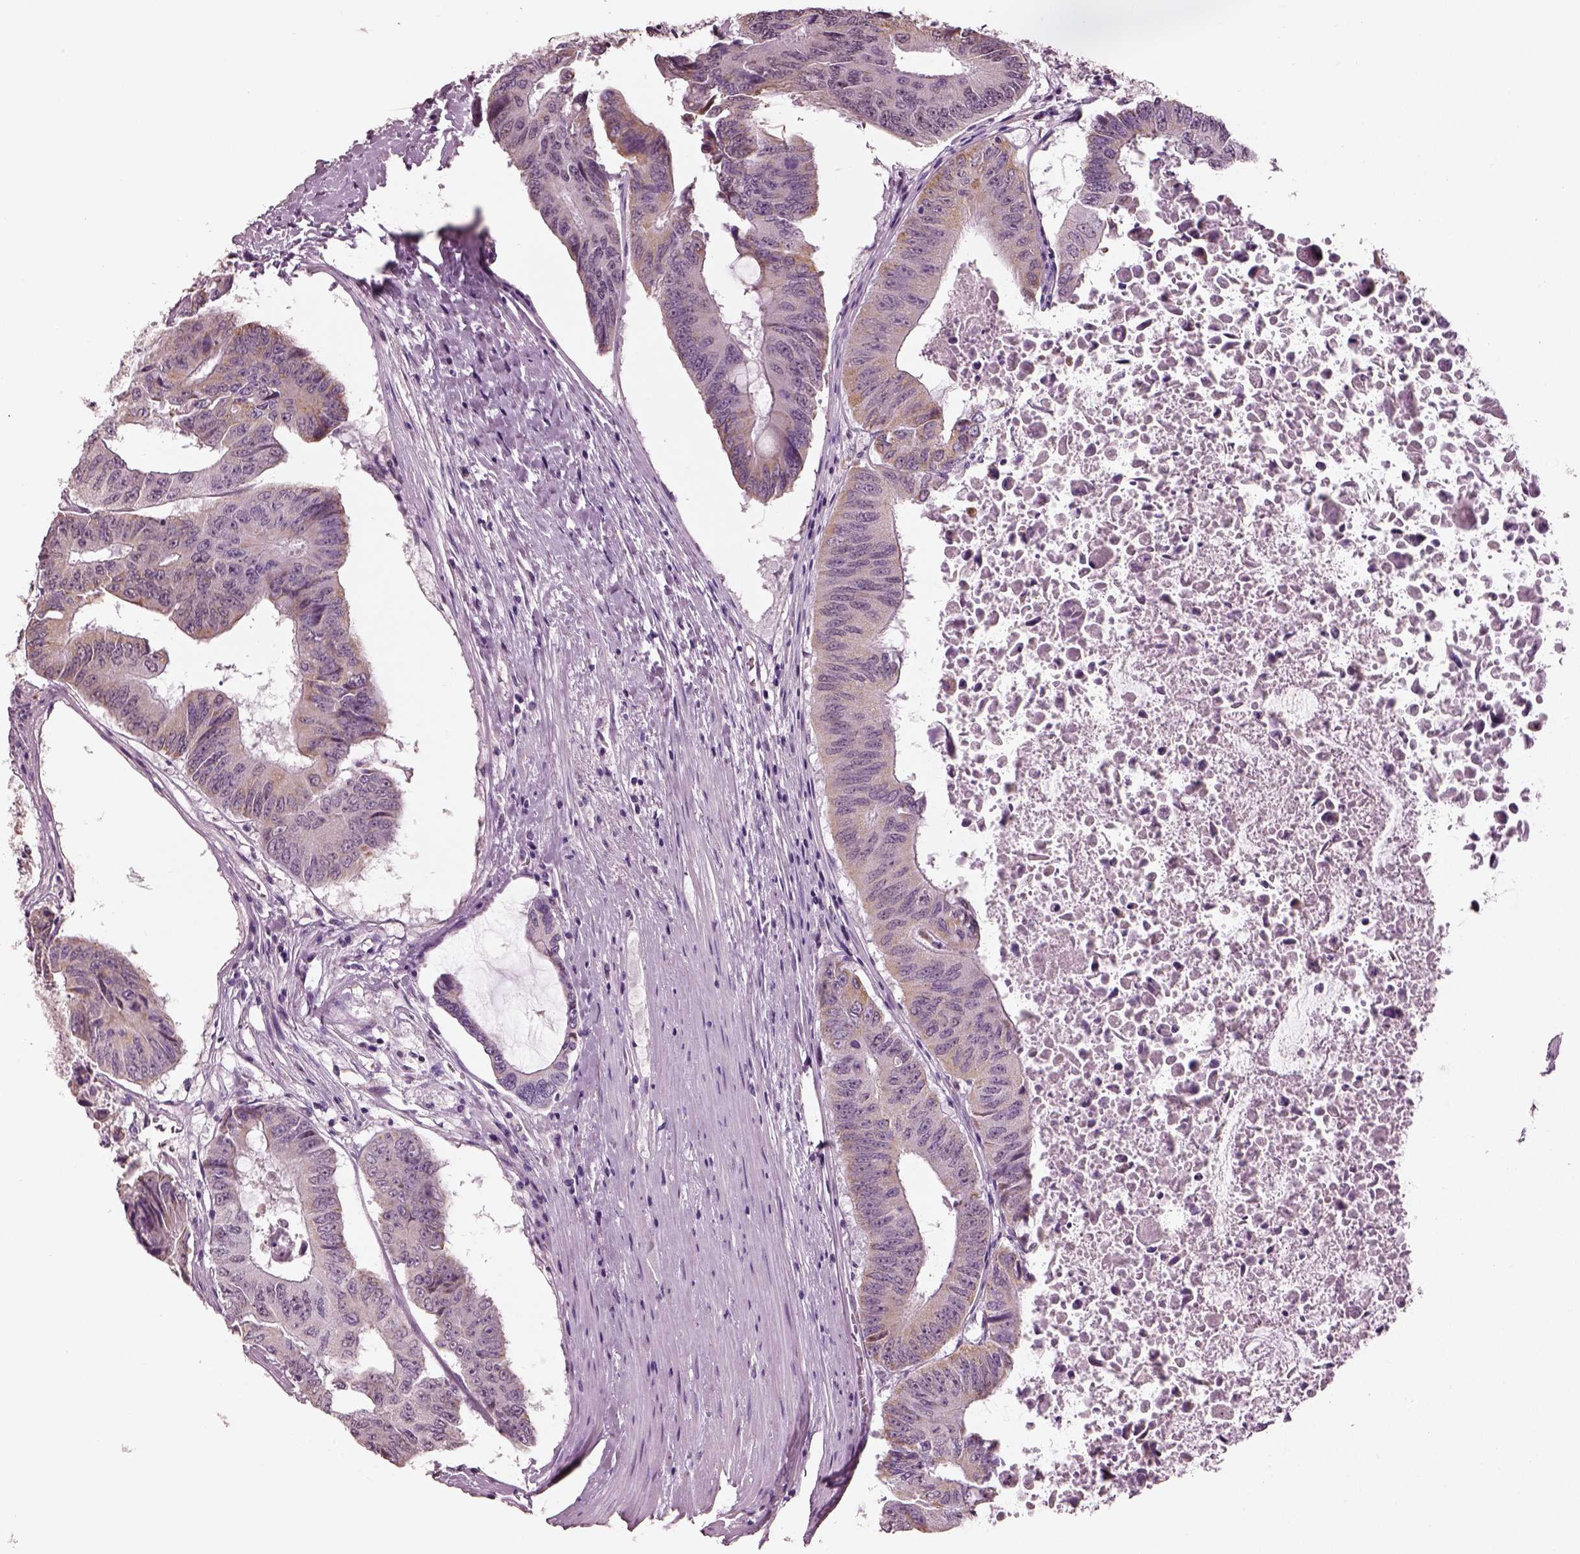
{"staining": {"intensity": "moderate", "quantity": "25%-75%", "location": "cytoplasmic/membranous"}, "tissue": "colorectal cancer", "cell_type": "Tumor cells", "image_type": "cancer", "snomed": [{"axis": "morphology", "description": "Adenocarcinoma, NOS"}, {"axis": "topography", "description": "Rectum"}], "caption": "Immunohistochemical staining of human colorectal cancer (adenocarcinoma) demonstrates medium levels of moderate cytoplasmic/membranous positivity in about 25%-75% of tumor cells.", "gene": "ELSPBP1", "patient": {"sex": "male", "age": 59}}